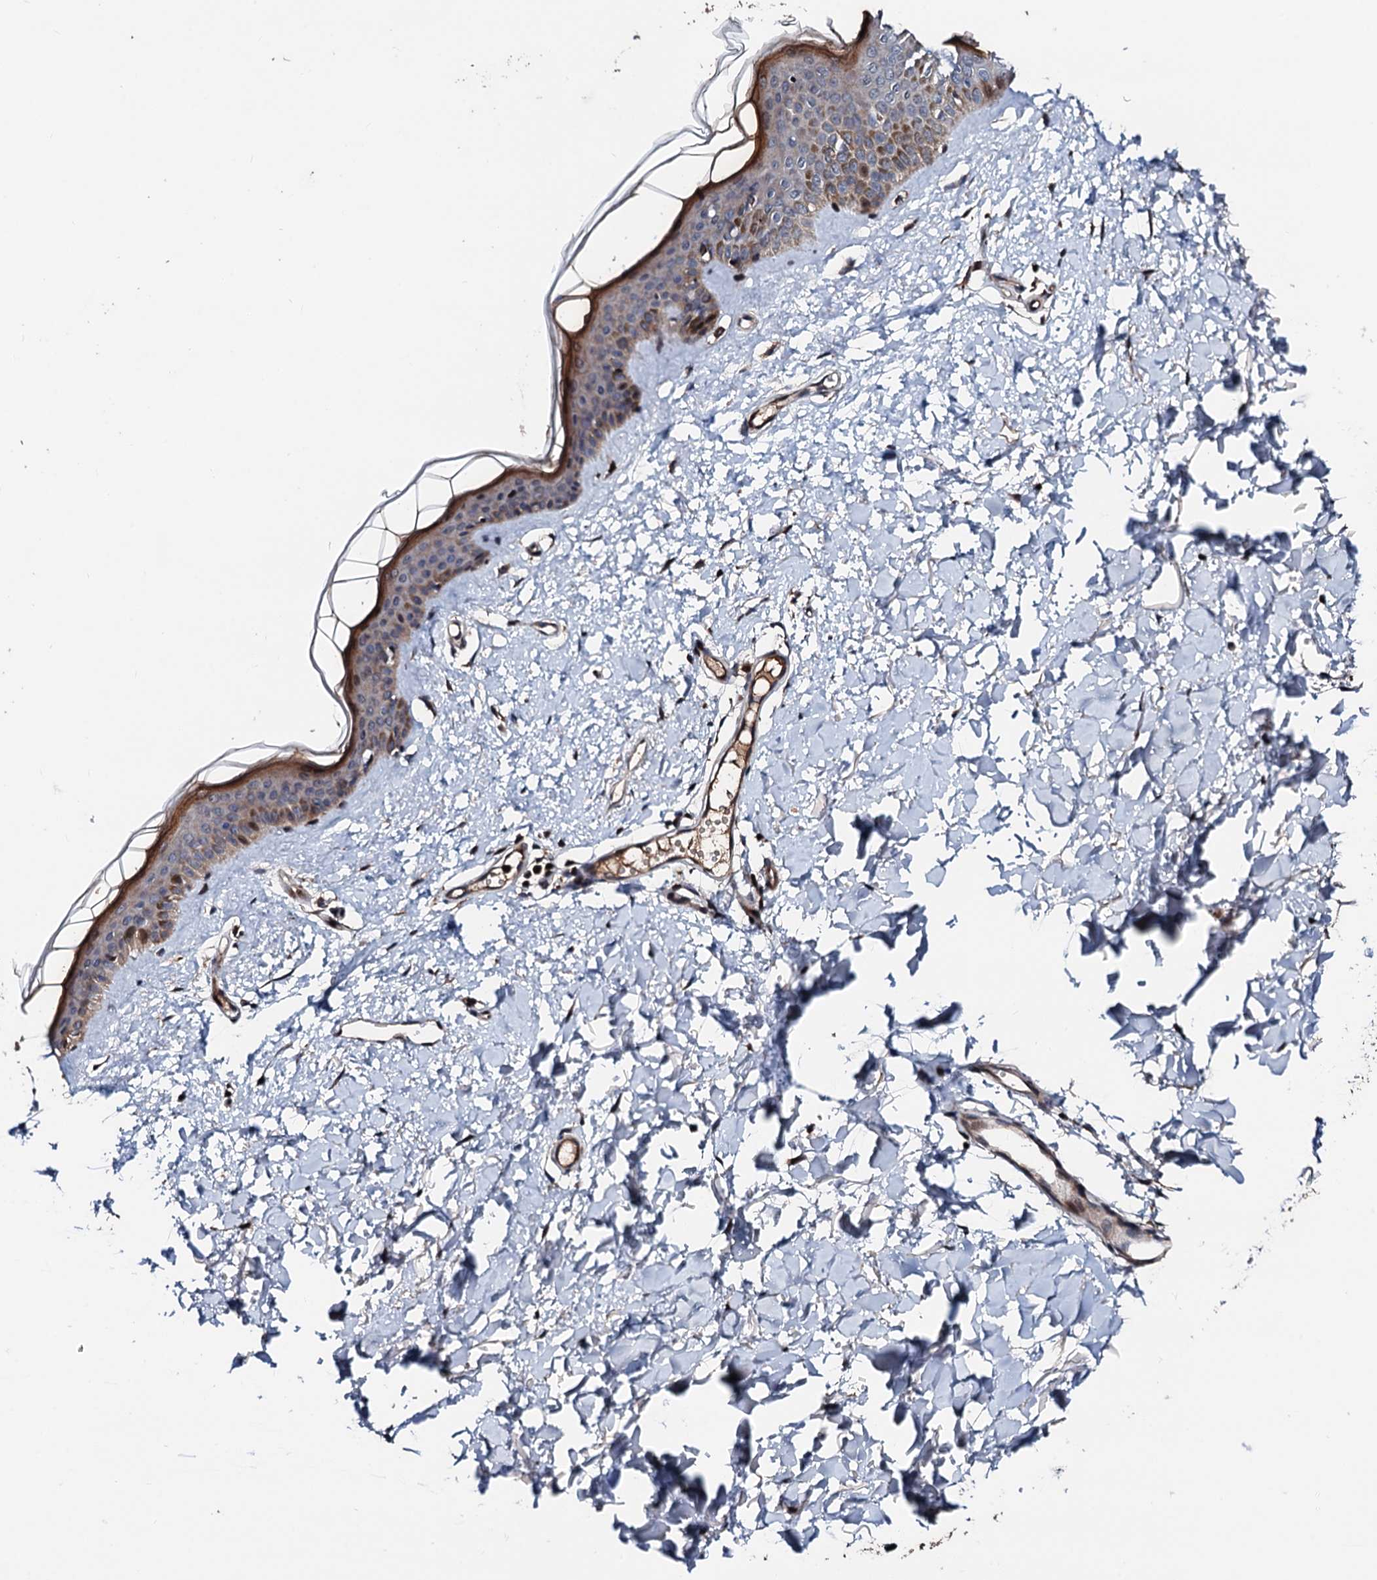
{"staining": {"intensity": "moderate", "quantity": ">75%", "location": "cytoplasmic/membranous"}, "tissue": "skin", "cell_type": "Fibroblasts", "image_type": "normal", "snomed": [{"axis": "morphology", "description": "Normal tissue, NOS"}, {"axis": "topography", "description": "Skin"}], "caption": "Protein staining exhibits moderate cytoplasmic/membranous positivity in approximately >75% of fibroblasts in normal skin. (DAB (3,3'-diaminobenzidine) IHC, brown staining for protein, blue staining for nuclei).", "gene": "KIF18A", "patient": {"sex": "female", "age": 58}}